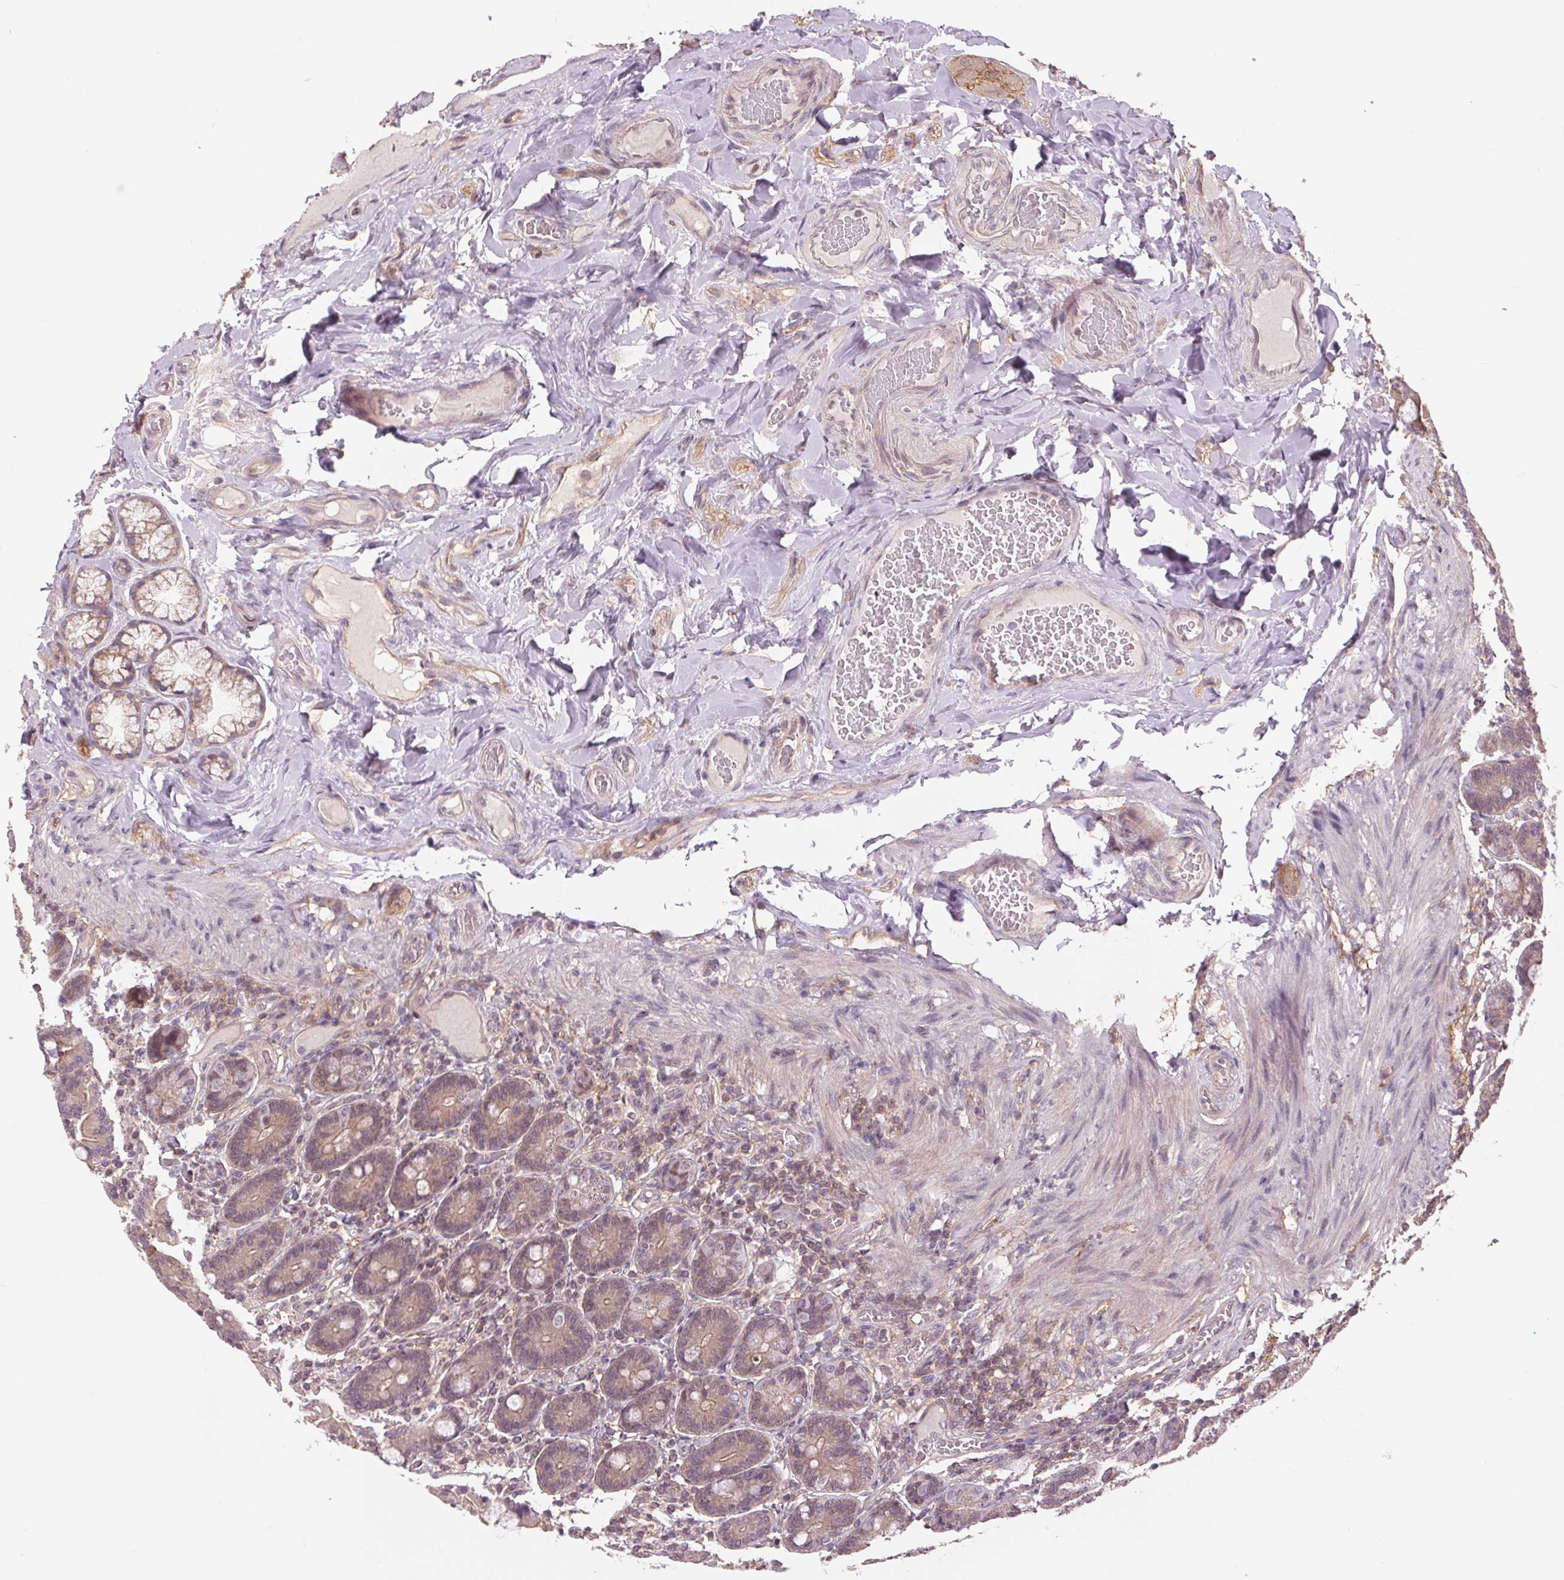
{"staining": {"intensity": "weak", "quantity": ">75%", "location": "cytoplasmic/membranous"}, "tissue": "duodenum", "cell_type": "Glandular cells", "image_type": "normal", "snomed": [{"axis": "morphology", "description": "Normal tissue, NOS"}, {"axis": "topography", "description": "Duodenum"}], "caption": "About >75% of glandular cells in normal duodenum reveal weak cytoplasmic/membranous protein staining as visualized by brown immunohistochemical staining.", "gene": "SH3RF2", "patient": {"sex": "female", "age": 62}}